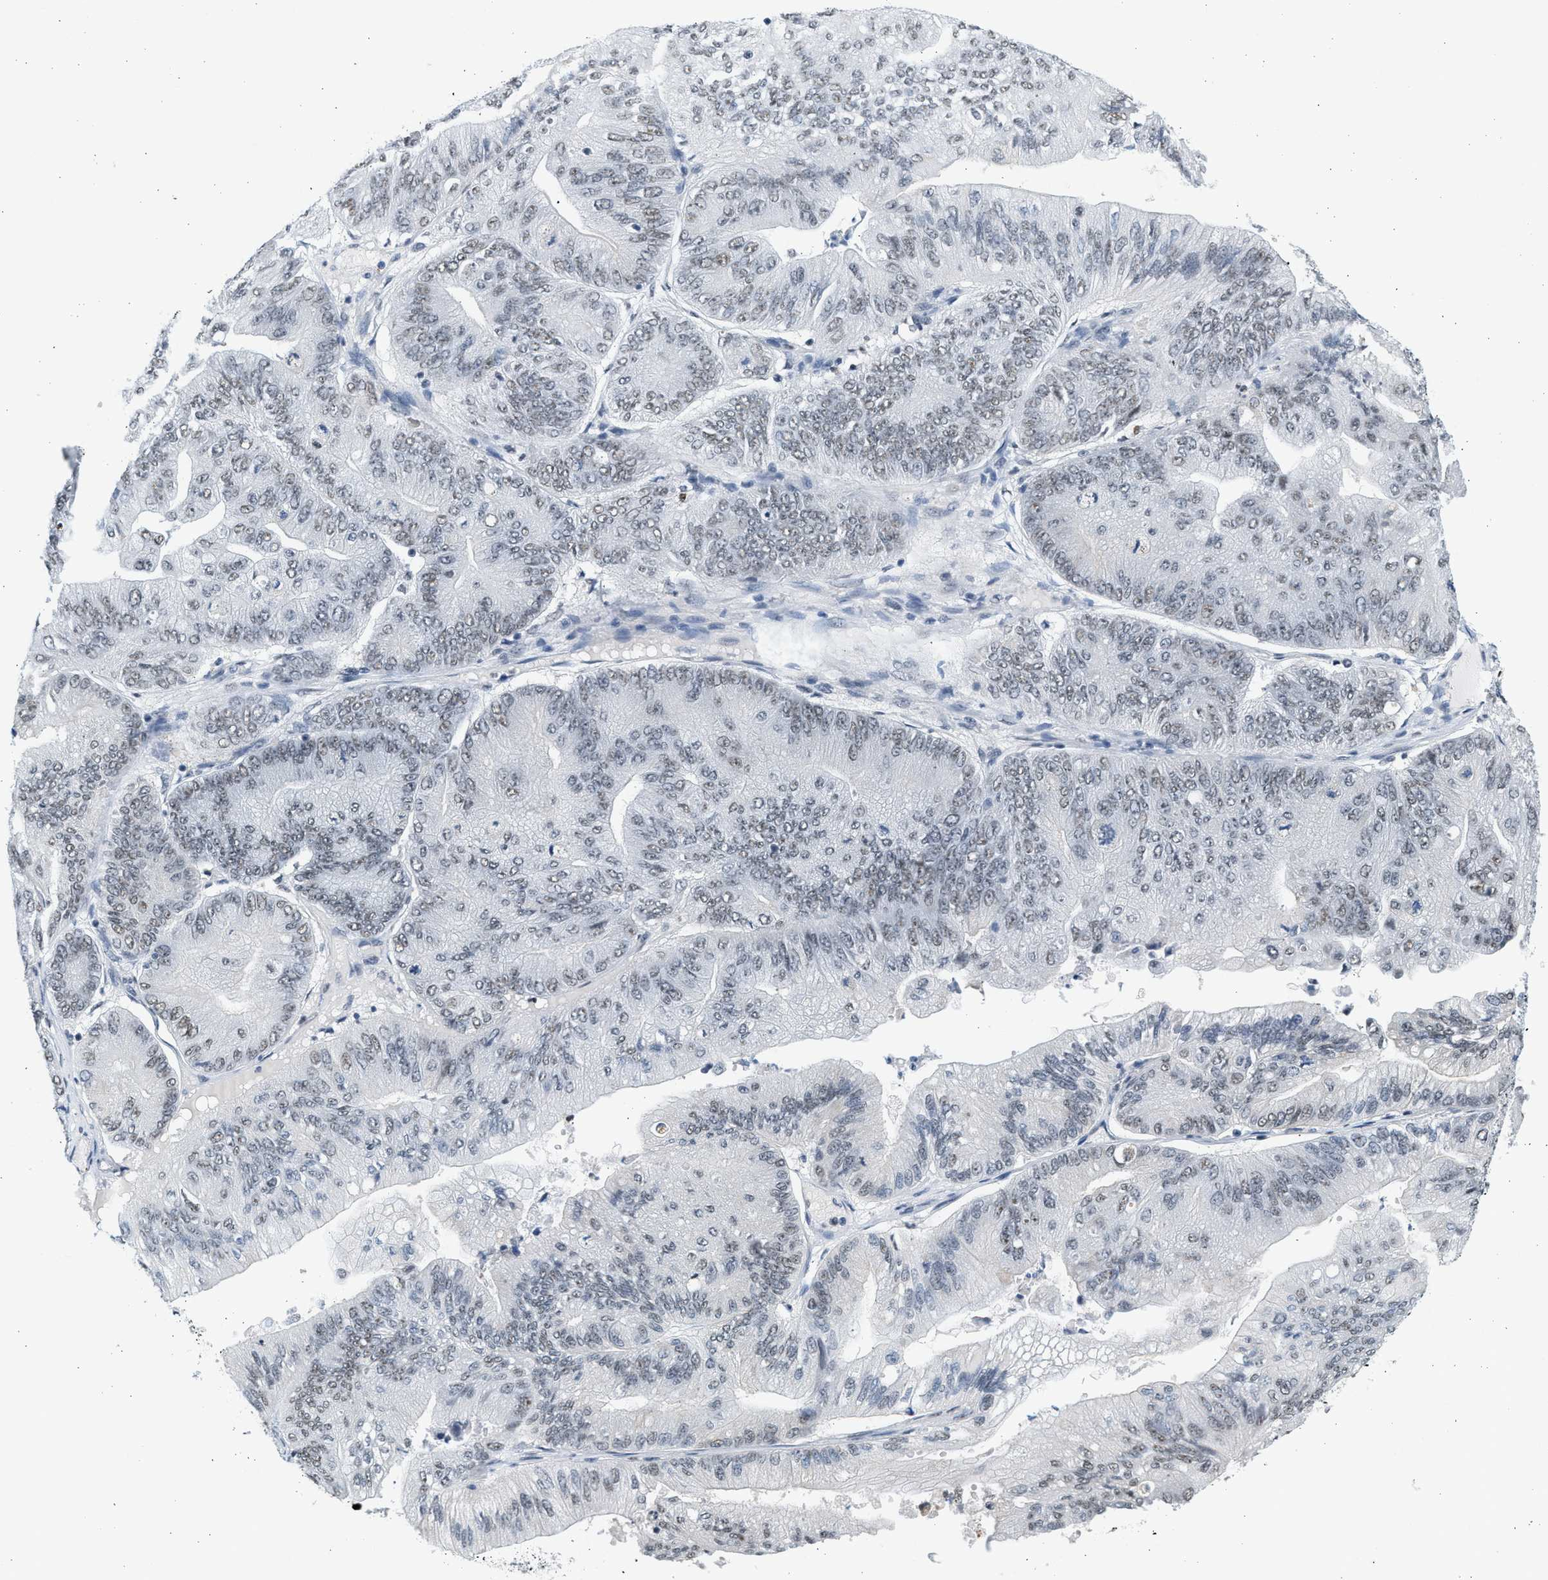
{"staining": {"intensity": "weak", "quantity": "25%-75%", "location": "nuclear"}, "tissue": "ovarian cancer", "cell_type": "Tumor cells", "image_type": "cancer", "snomed": [{"axis": "morphology", "description": "Cystadenocarcinoma, mucinous, NOS"}, {"axis": "topography", "description": "Ovary"}], "caption": "Immunohistochemistry micrograph of mucinous cystadenocarcinoma (ovarian) stained for a protein (brown), which exhibits low levels of weak nuclear expression in about 25%-75% of tumor cells.", "gene": "HIPK1", "patient": {"sex": "female", "age": 61}}